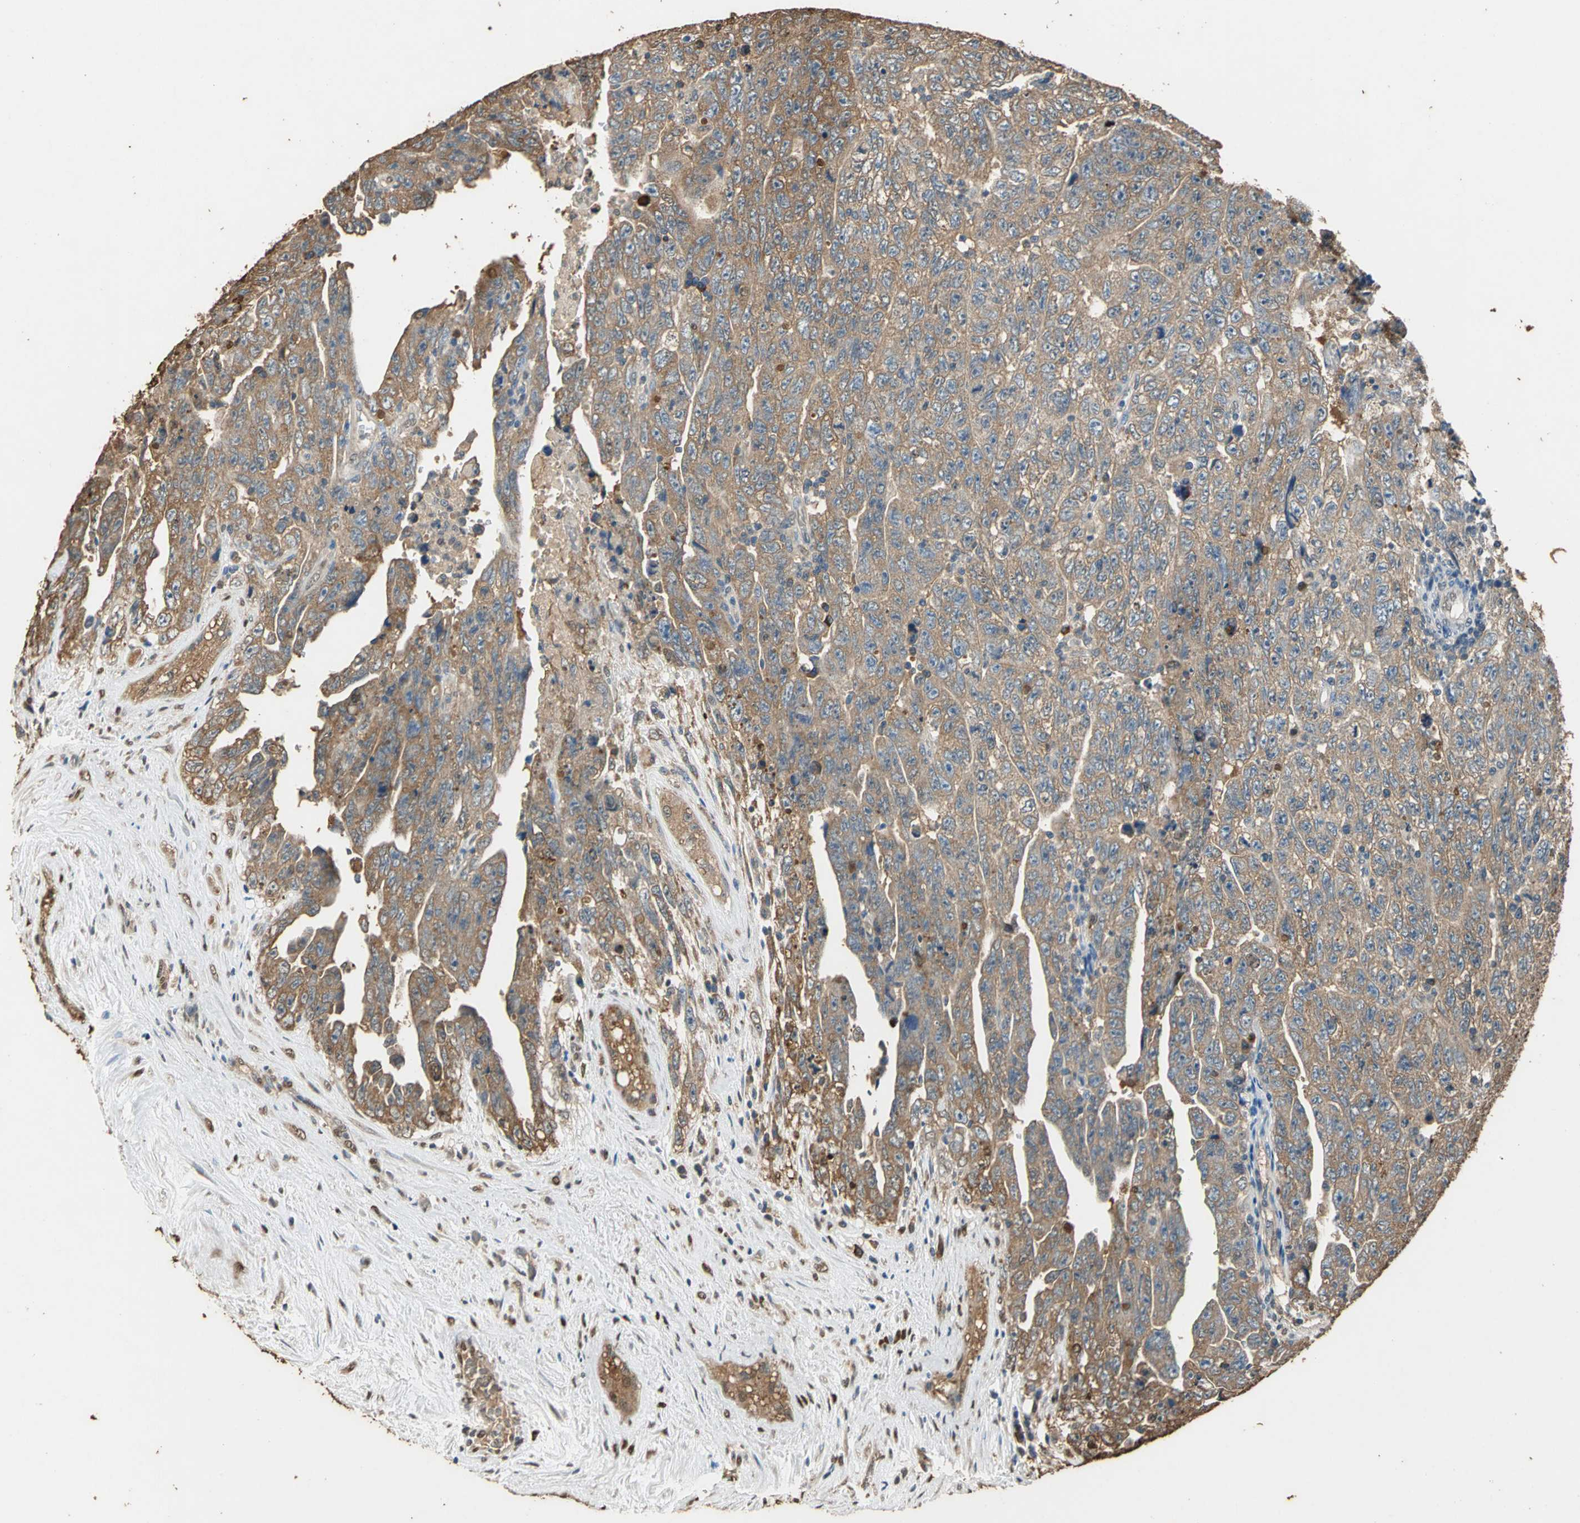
{"staining": {"intensity": "moderate", "quantity": ">75%", "location": "cytoplasmic/membranous"}, "tissue": "testis cancer", "cell_type": "Tumor cells", "image_type": "cancer", "snomed": [{"axis": "morphology", "description": "Carcinoma, Embryonal, NOS"}, {"axis": "topography", "description": "Testis"}], "caption": "Testis cancer (embryonal carcinoma) stained with DAB (3,3'-diaminobenzidine) immunohistochemistry (IHC) exhibits medium levels of moderate cytoplasmic/membranous expression in about >75% of tumor cells.", "gene": "GAPDH", "patient": {"sex": "male", "age": 28}}